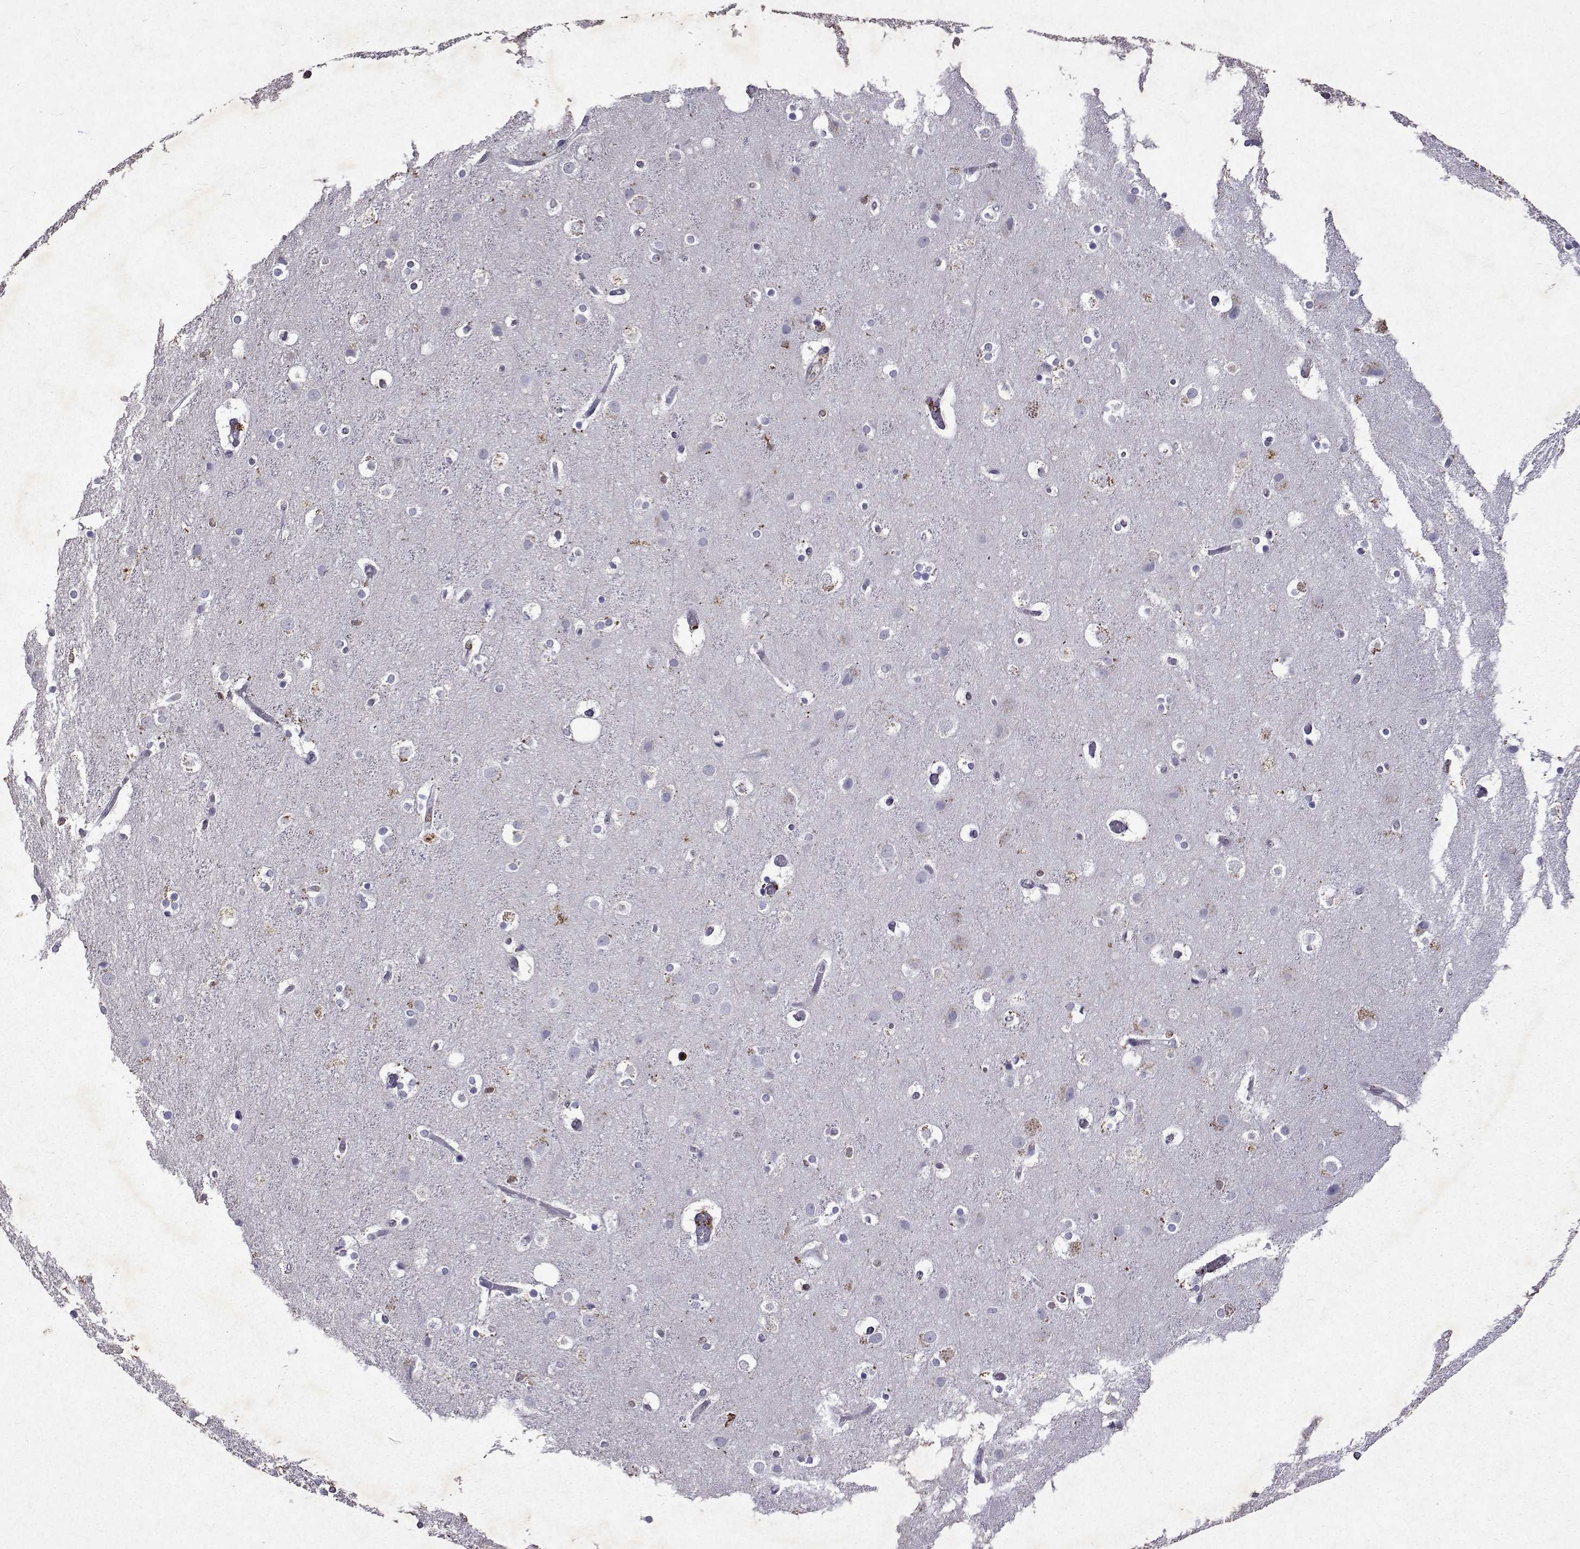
{"staining": {"intensity": "negative", "quantity": "none", "location": "none"}, "tissue": "cerebral cortex", "cell_type": "Endothelial cells", "image_type": "normal", "snomed": [{"axis": "morphology", "description": "Normal tissue, NOS"}, {"axis": "topography", "description": "Cerebral cortex"}], "caption": "The photomicrograph shows no staining of endothelial cells in unremarkable cerebral cortex.", "gene": "APAF1", "patient": {"sex": "female", "age": 52}}